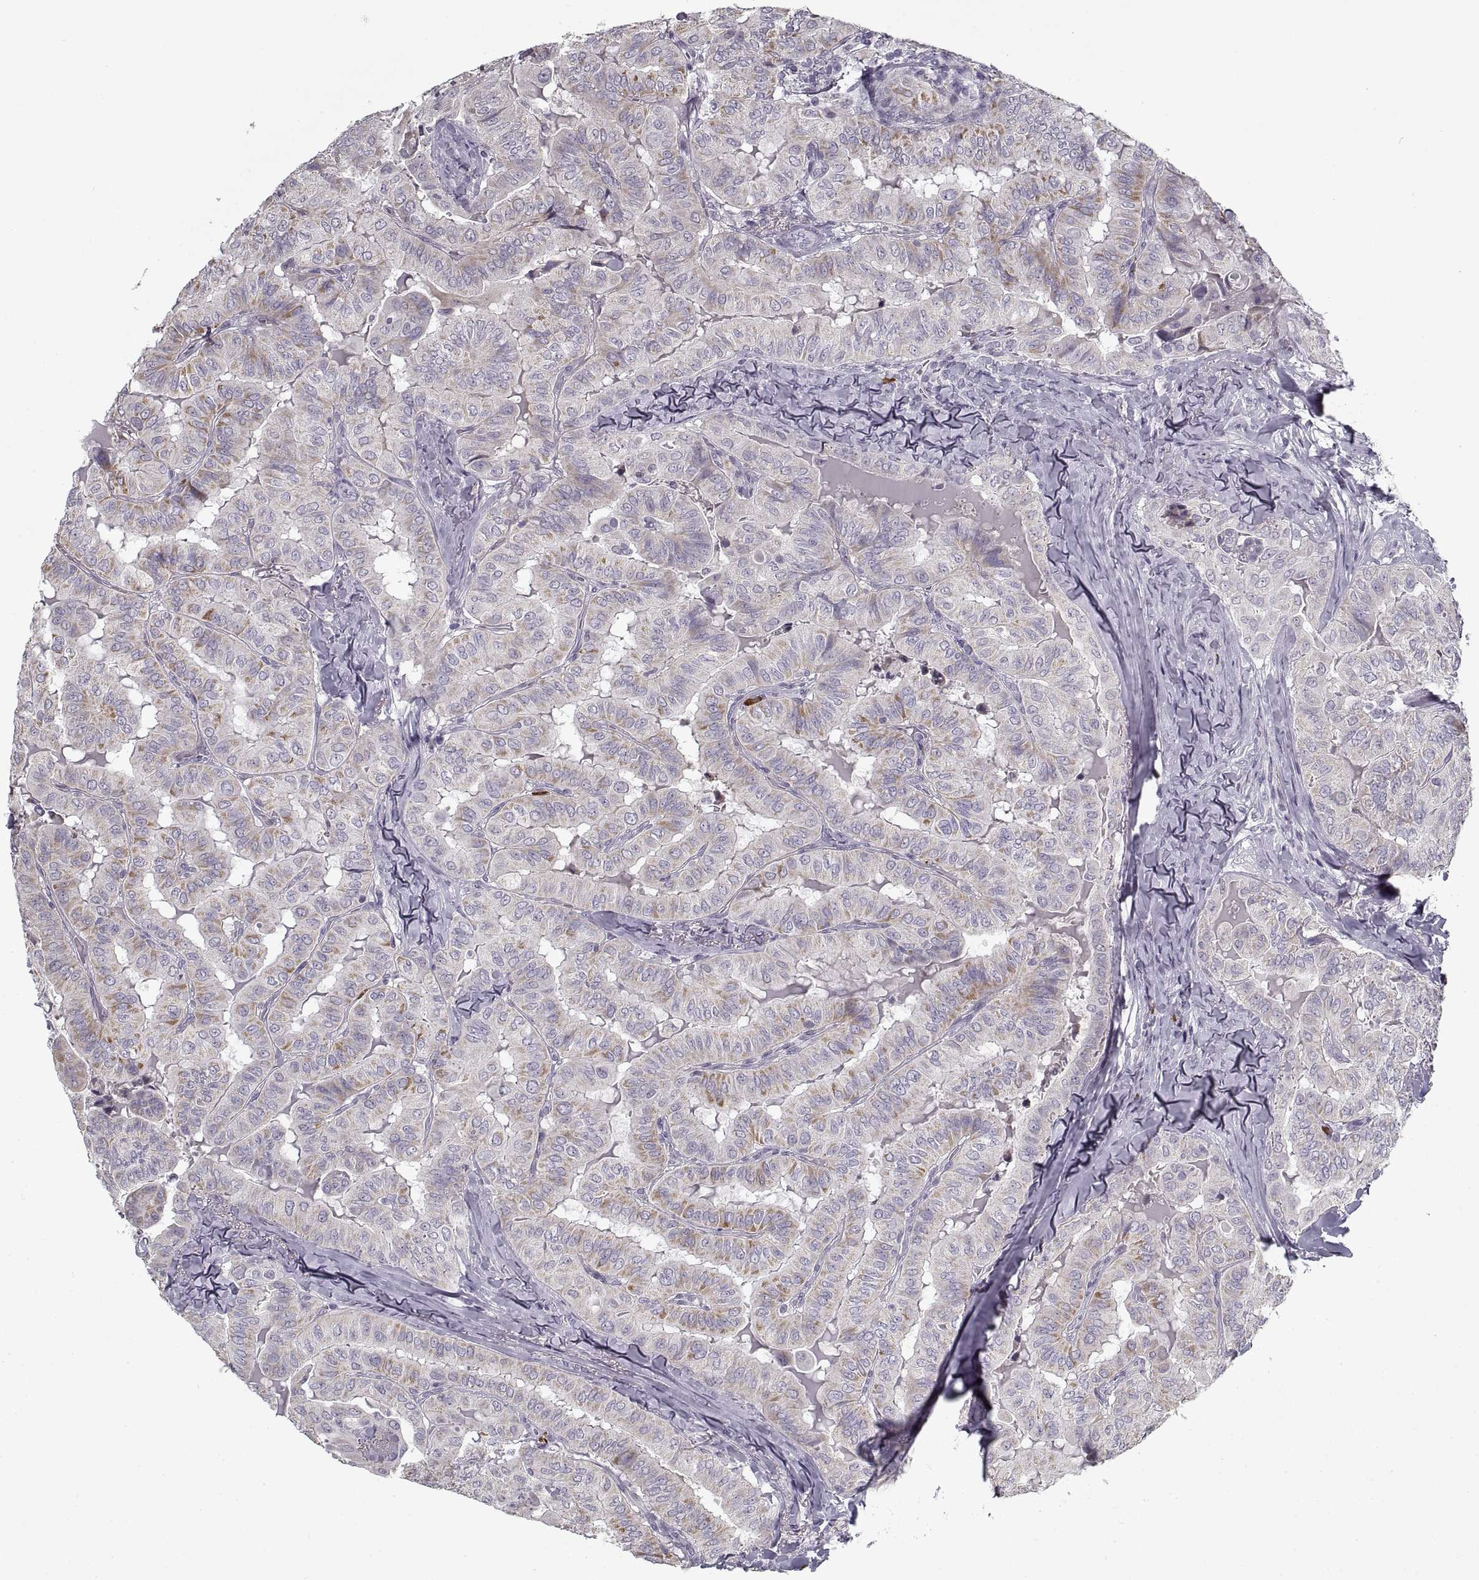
{"staining": {"intensity": "negative", "quantity": "none", "location": "none"}, "tissue": "thyroid cancer", "cell_type": "Tumor cells", "image_type": "cancer", "snomed": [{"axis": "morphology", "description": "Papillary adenocarcinoma, NOS"}, {"axis": "topography", "description": "Thyroid gland"}], "caption": "Immunohistochemistry (IHC) of thyroid cancer displays no staining in tumor cells.", "gene": "GAD2", "patient": {"sex": "female", "age": 68}}